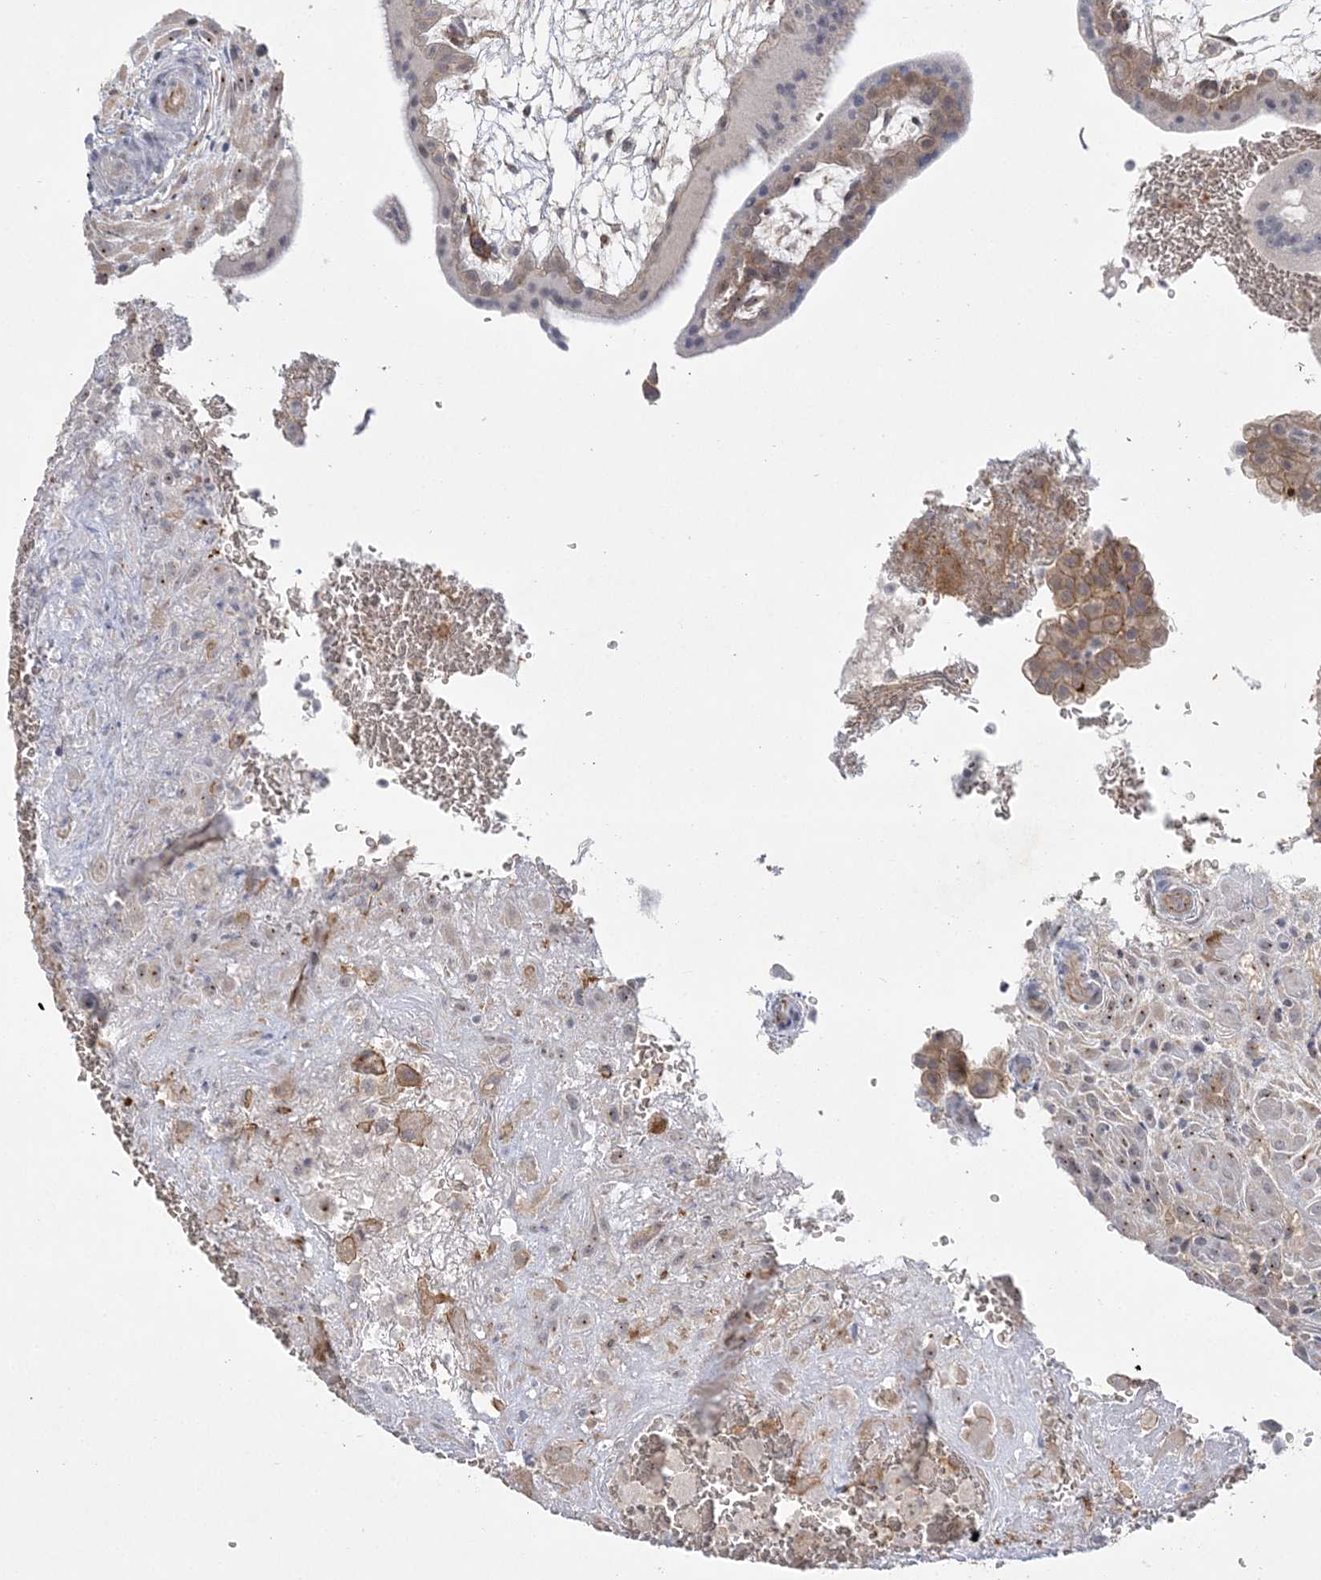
{"staining": {"intensity": "moderate", "quantity": ">75%", "location": "cytoplasmic/membranous"}, "tissue": "placenta", "cell_type": "Decidual cells", "image_type": "normal", "snomed": [{"axis": "morphology", "description": "Normal tissue, NOS"}, {"axis": "topography", "description": "Placenta"}], "caption": "Decidual cells display medium levels of moderate cytoplasmic/membranous positivity in about >75% of cells in unremarkable placenta. Ihc stains the protein of interest in brown and the nuclei are stained blue.", "gene": "ADAMTS12", "patient": {"sex": "female", "age": 35}}